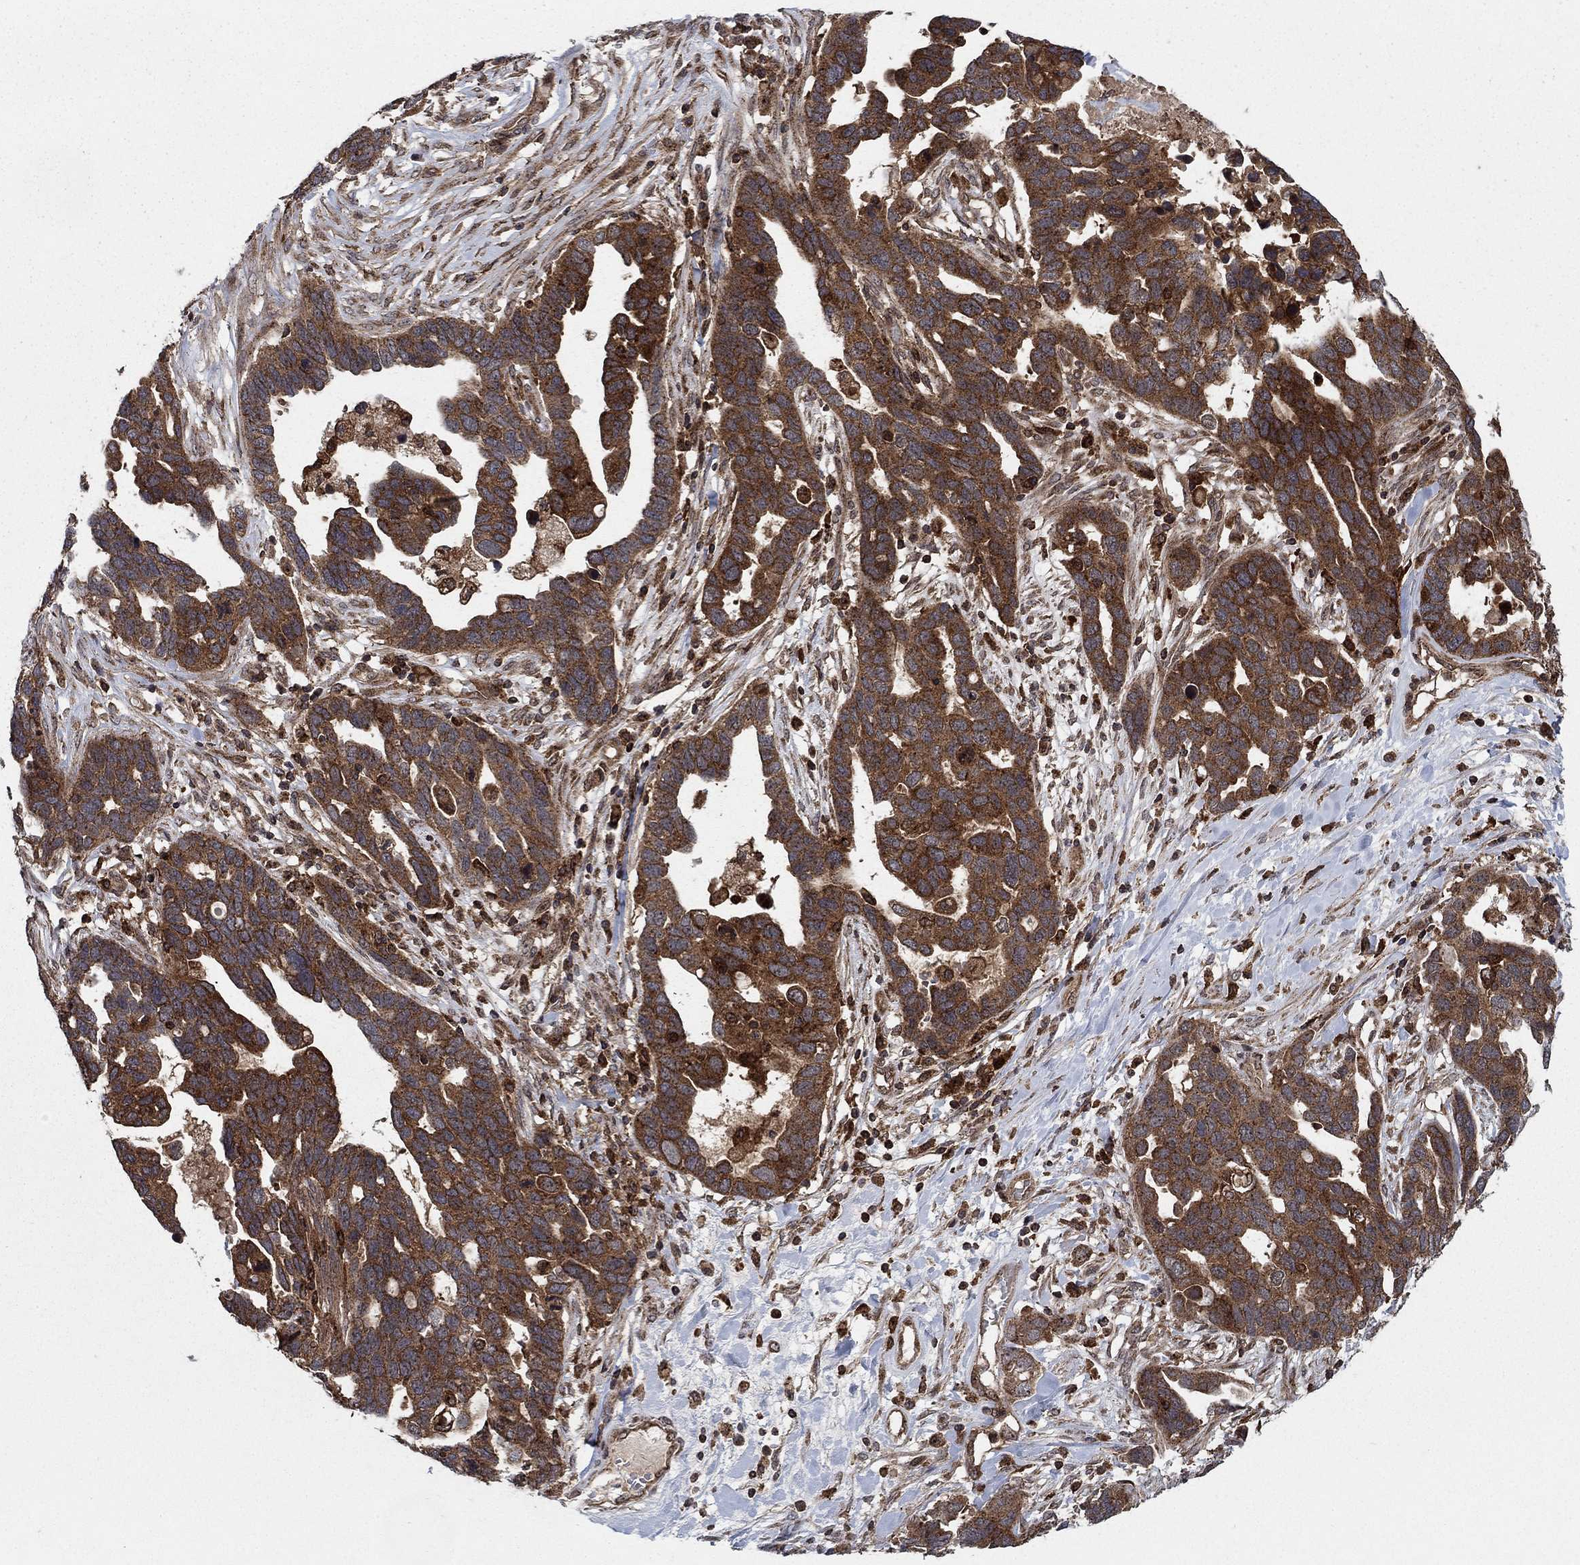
{"staining": {"intensity": "strong", "quantity": ">75%", "location": "cytoplasmic/membranous"}, "tissue": "ovarian cancer", "cell_type": "Tumor cells", "image_type": "cancer", "snomed": [{"axis": "morphology", "description": "Cystadenocarcinoma, serous, NOS"}, {"axis": "topography", "description": "Ovary"}], "caption": "The image displays staining of ovarian cancer (serous cystadenocarcinoma), revealing strong cytoplasmic/membranous protein positivity (brown color) within tumor cells.", "gene": "IFI35", "patient": {"sex": "female", "age": 54}}